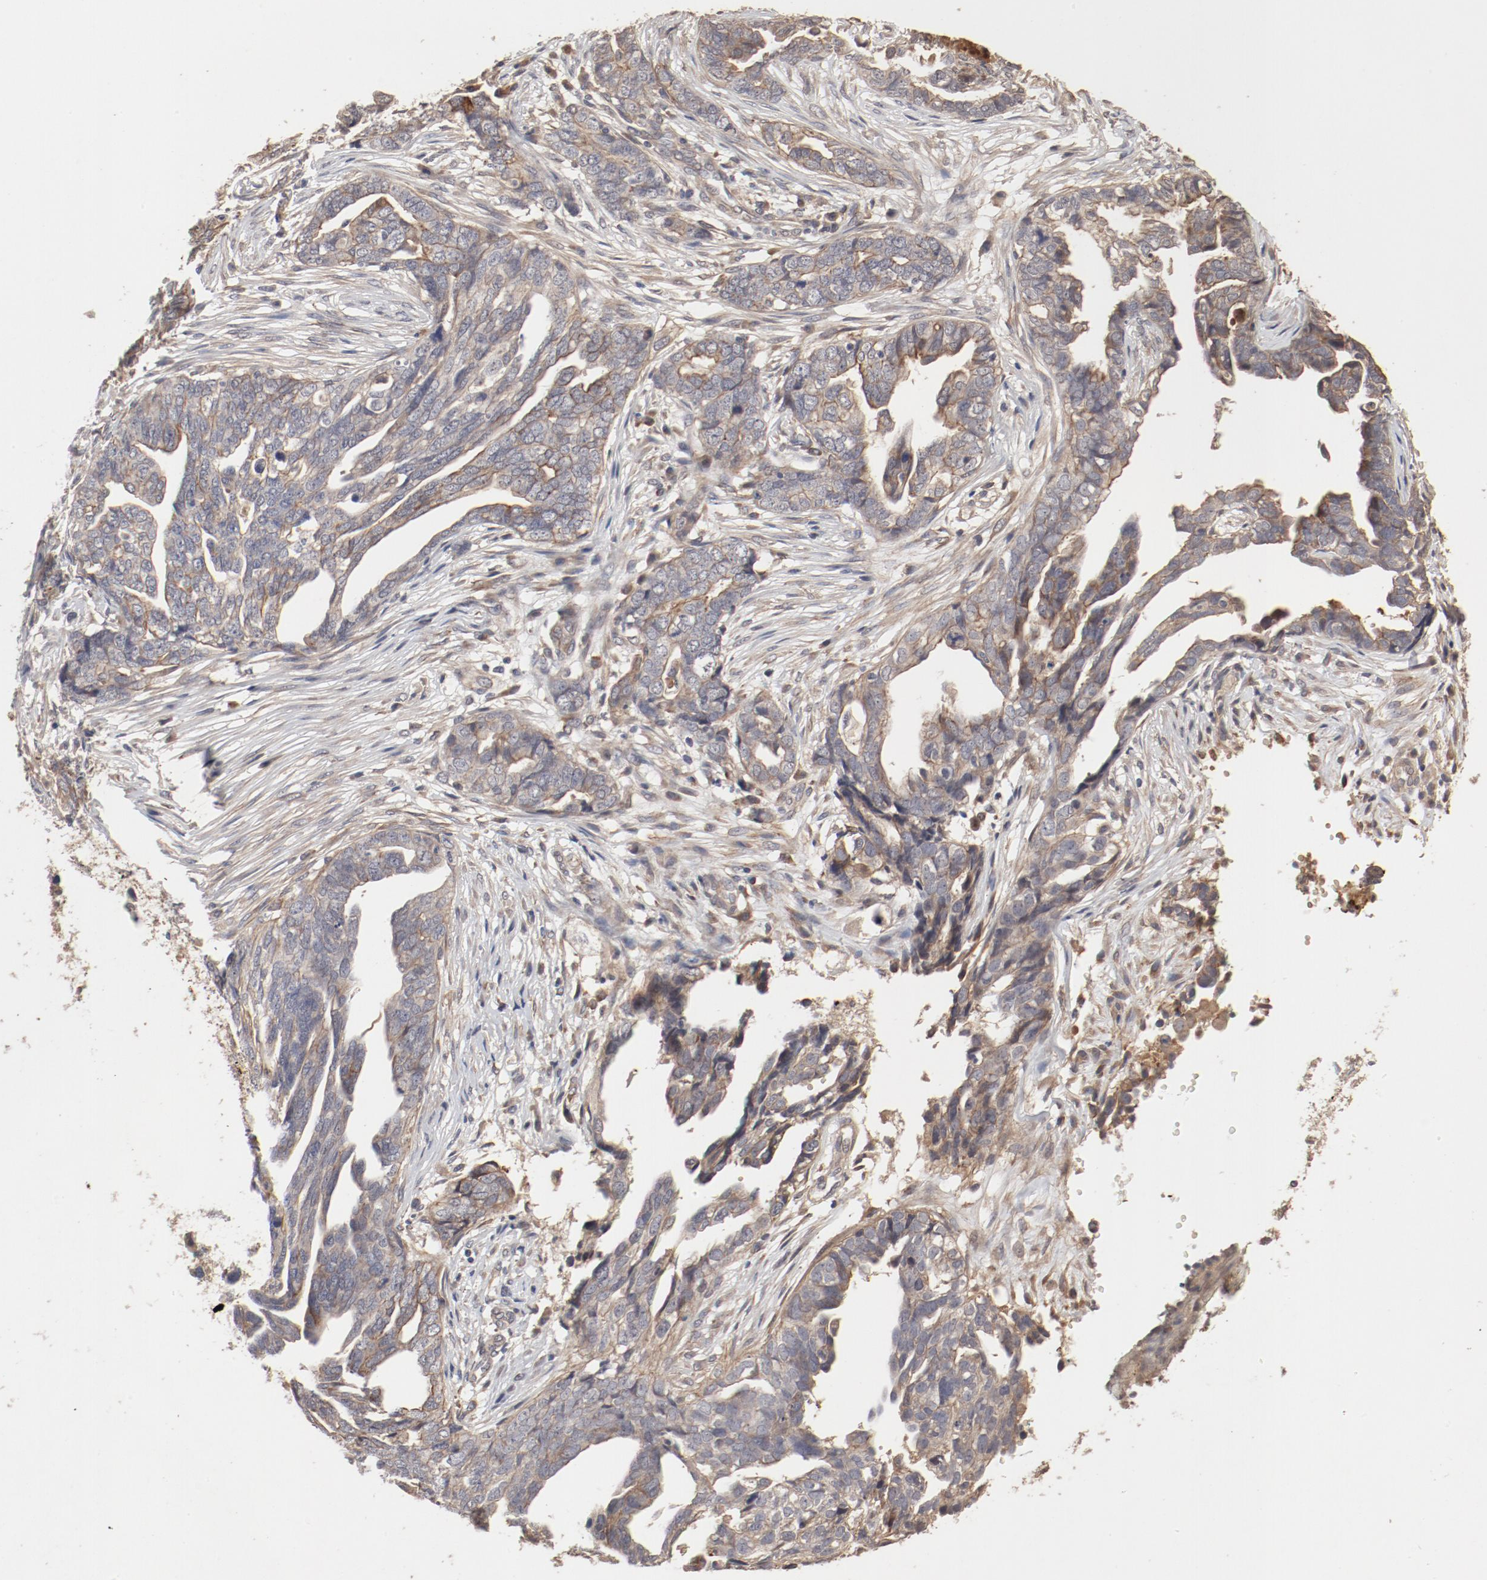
{"staining": {"intensity": "moderate", "quantity": ">75%", "location": "cytoplasmic/membranous"}, "tissue": "ovarian cancer", "cell_type": "Tumor cells", "image_type": "cancer", "snomed": [{"axis": "morphology", "description": "Normal tissue, NOS"}, {"axis": "morphology", "description": "Cystadenocarcinoma, serous, NOS"}, {"axis": "topography", "description": "Fallopian tube"}, {"axis": "topography", "description": "Ovary"}], "caption": "A medium amount of moderate cytoplasmic/membranous expression is appreciated in about >75% of tumor cells in ovarian cancer (serous cystadenocarcinoma) tissue.", "gene": "IL3RA", "patient": {"sex": "female", "age": 56}}